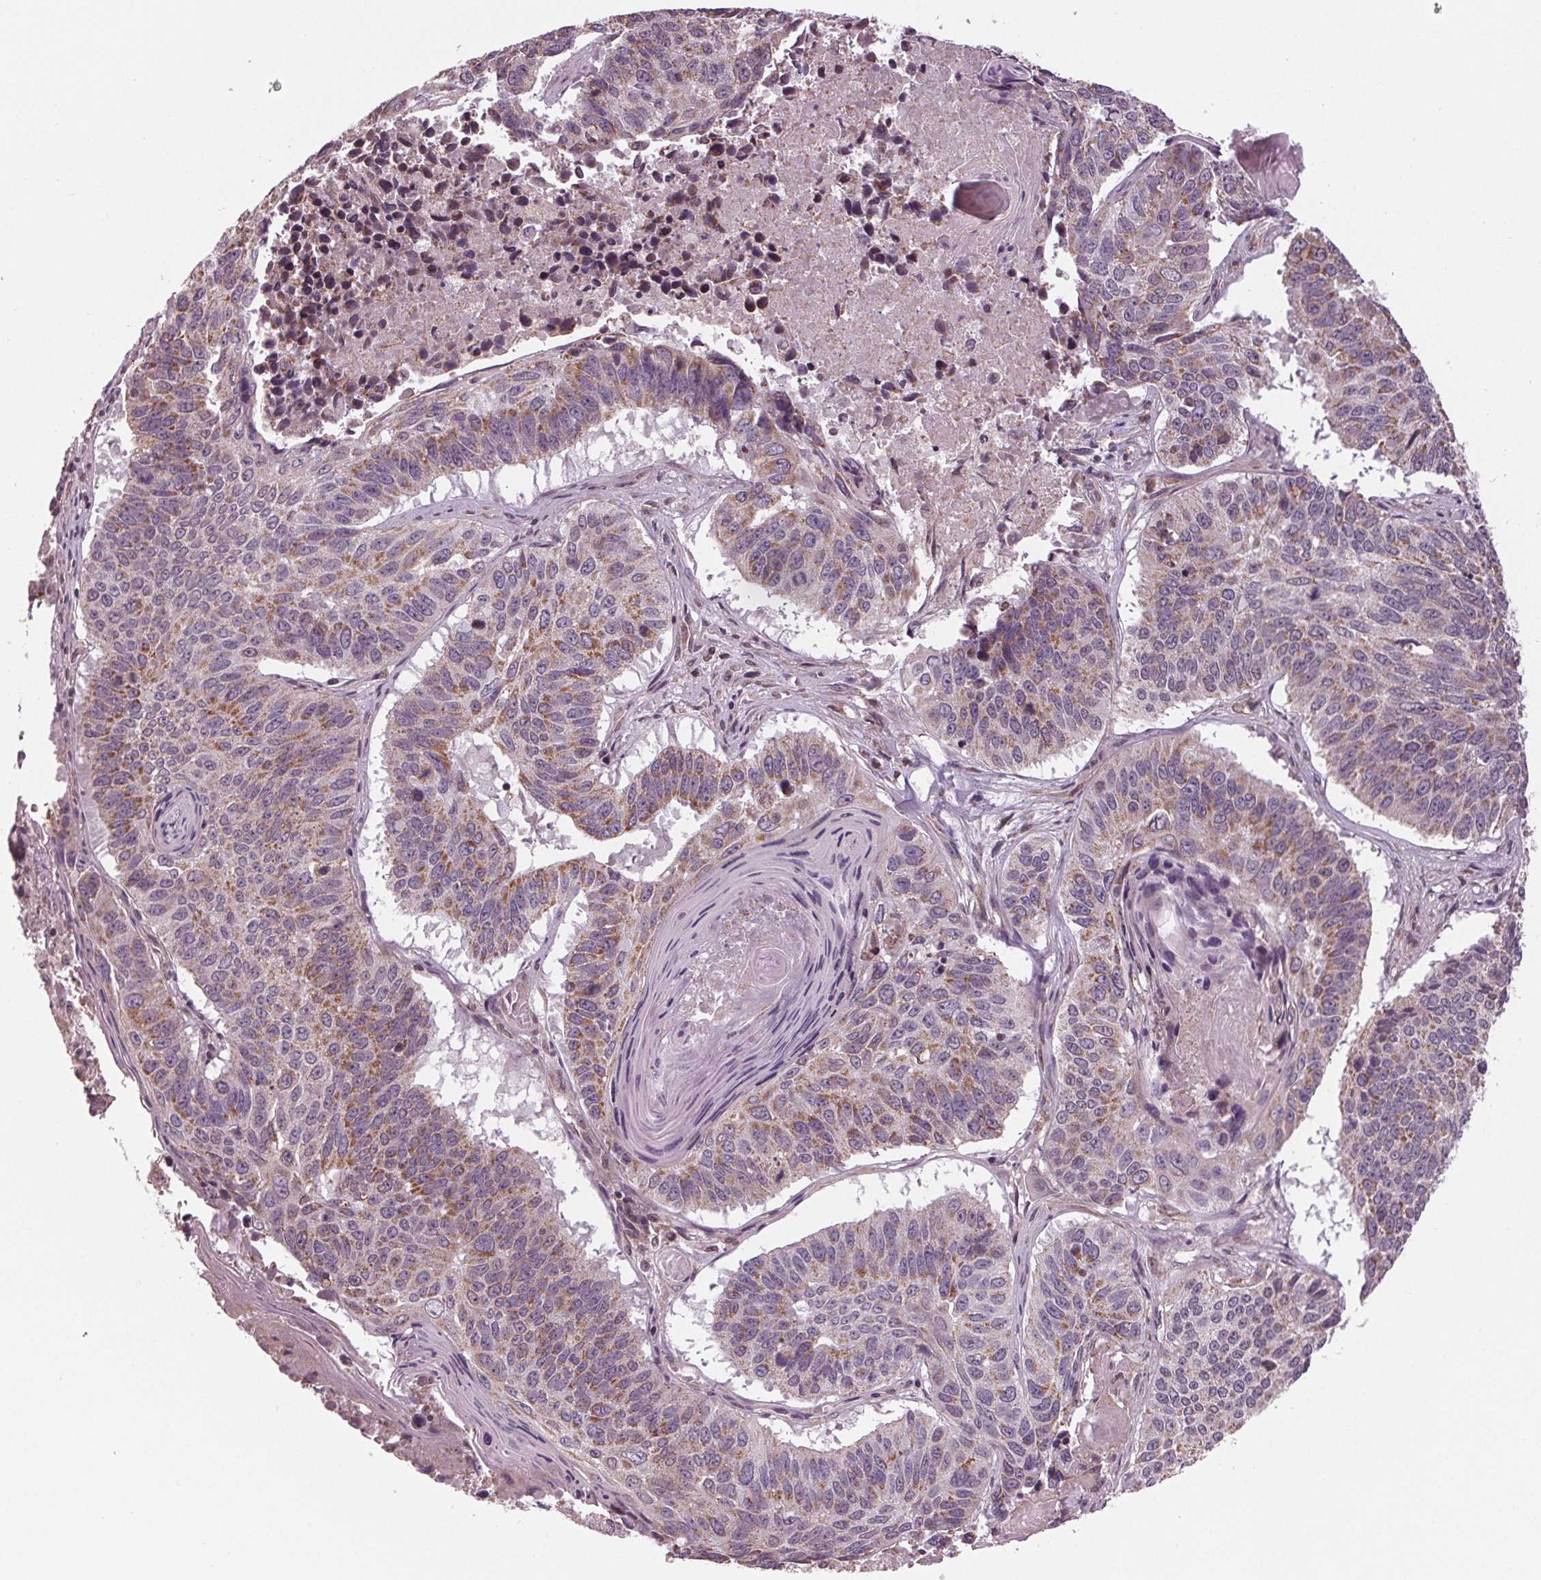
{"staining": {"intensity": "moderate", "quantity": "25%-75%", "location": "cytoplasmic/membranous"}, "tissue": "lung cancer", "cell_type": "Tumor cells", "image_type": "cancer", "snomed": [{"axis": "morphology", "description": "Squamous cell carcinoma, NOS"}, {"axis": "topography", "description": "Lung"}], "caption": "A medium amount of moderate cytoplasmic/membranous staining is appreciated in approximately 25%-75% of tumor cells in squamous cell carcinoma (lung) tissue. The staining was performed using DAB (3,3'-diaminobenzidine), with brown indicating positive protein expression. Nuclei are stained blue with hematoxylin.", "gene": "STAT3", "patient": {"sex": "male", "age": 73}}